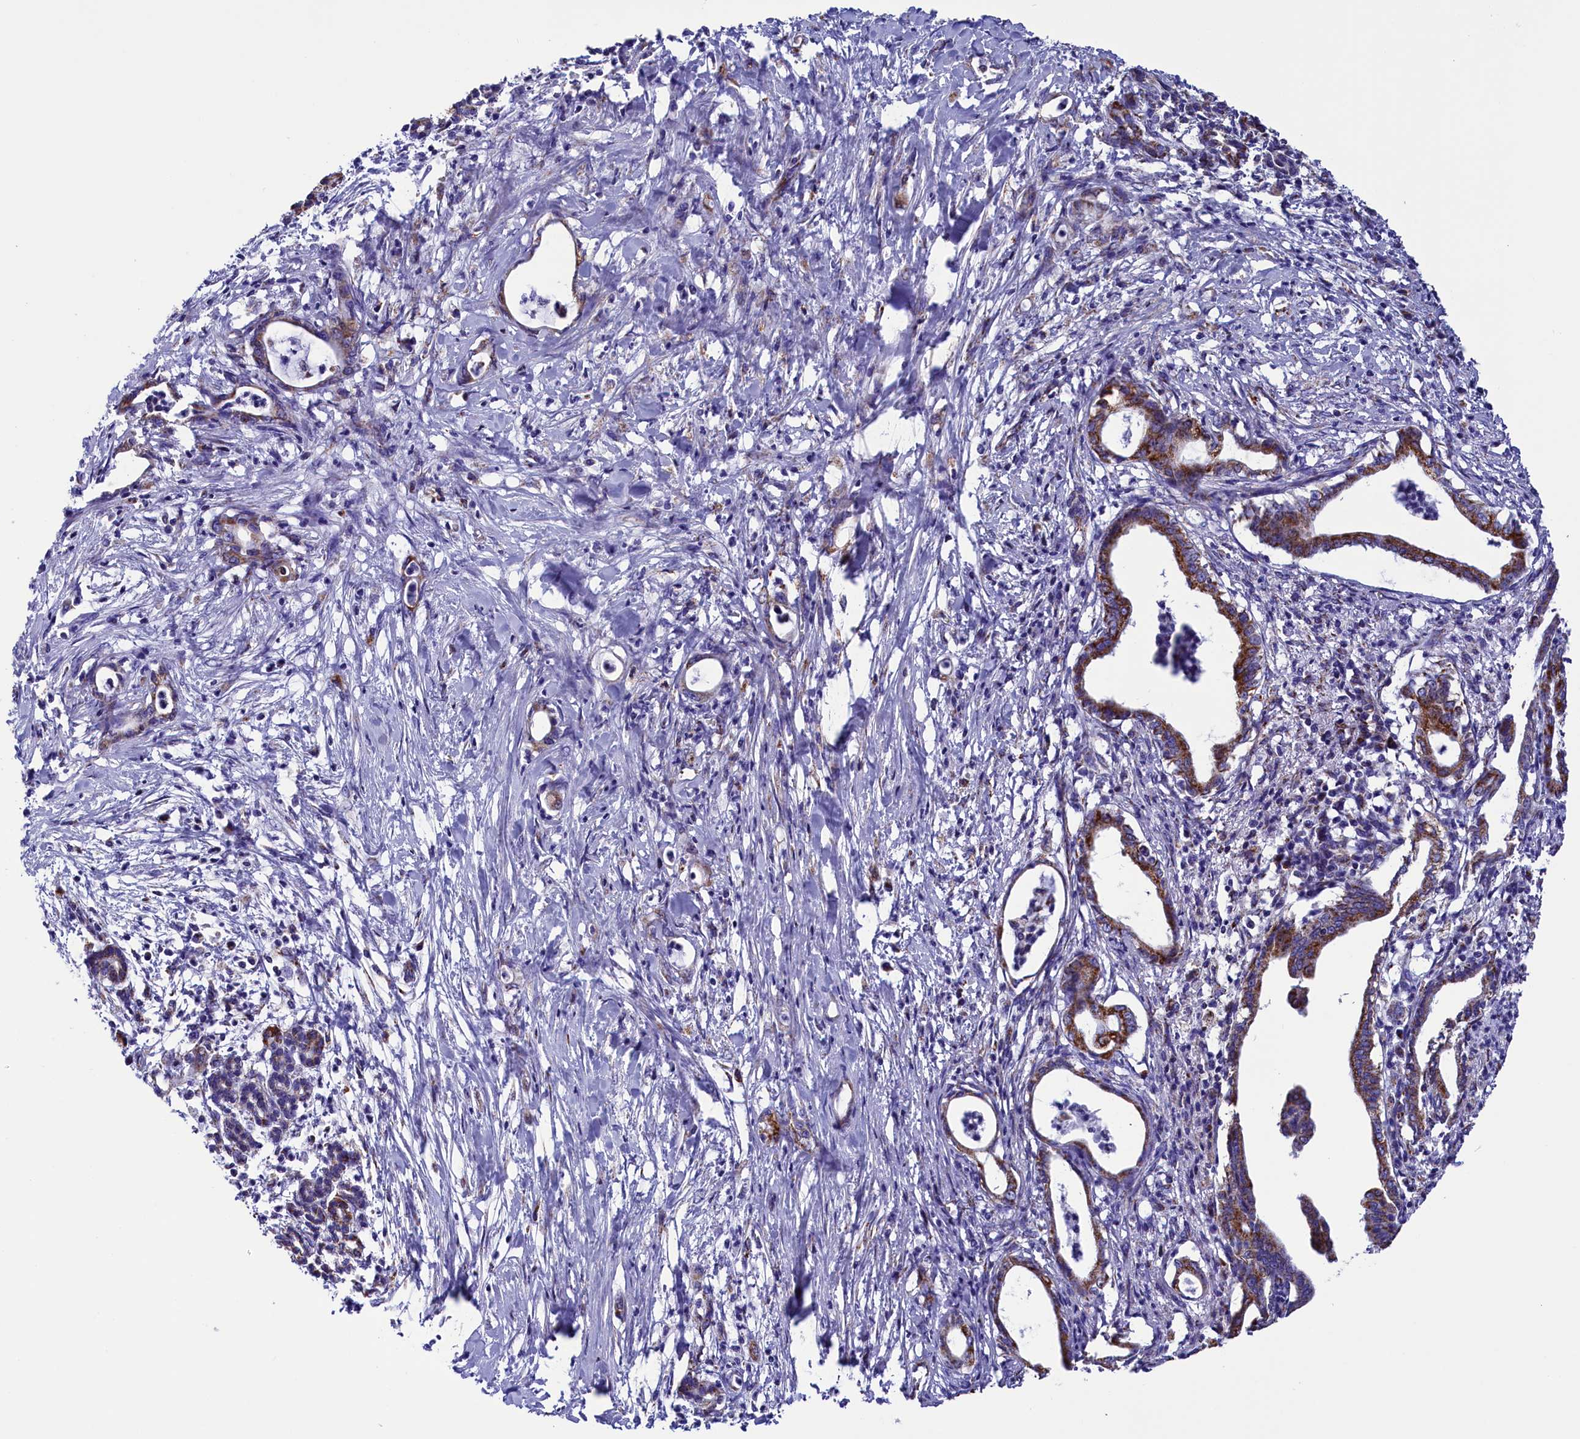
{"staining": {"intensity": "moderate", "quantity": ">75%", "location": "cytoplasmic/membranous"}, "tissue": "pancreatic cancer", "cell_type": "Tumor cells", "image_type": "cancer", "snomed": [{"axis": "morphology", "description": "Adenocarcinoma, NOS"}, {"axis": "topography", "description": "Pancreas"}], "caption": "Human pancreatic adenocarcinoma stained with a protein marker reveals moderate staining in tumor cells.", "gene": "SLC39A3", "patient": {"sex": "female", "age": 55}}